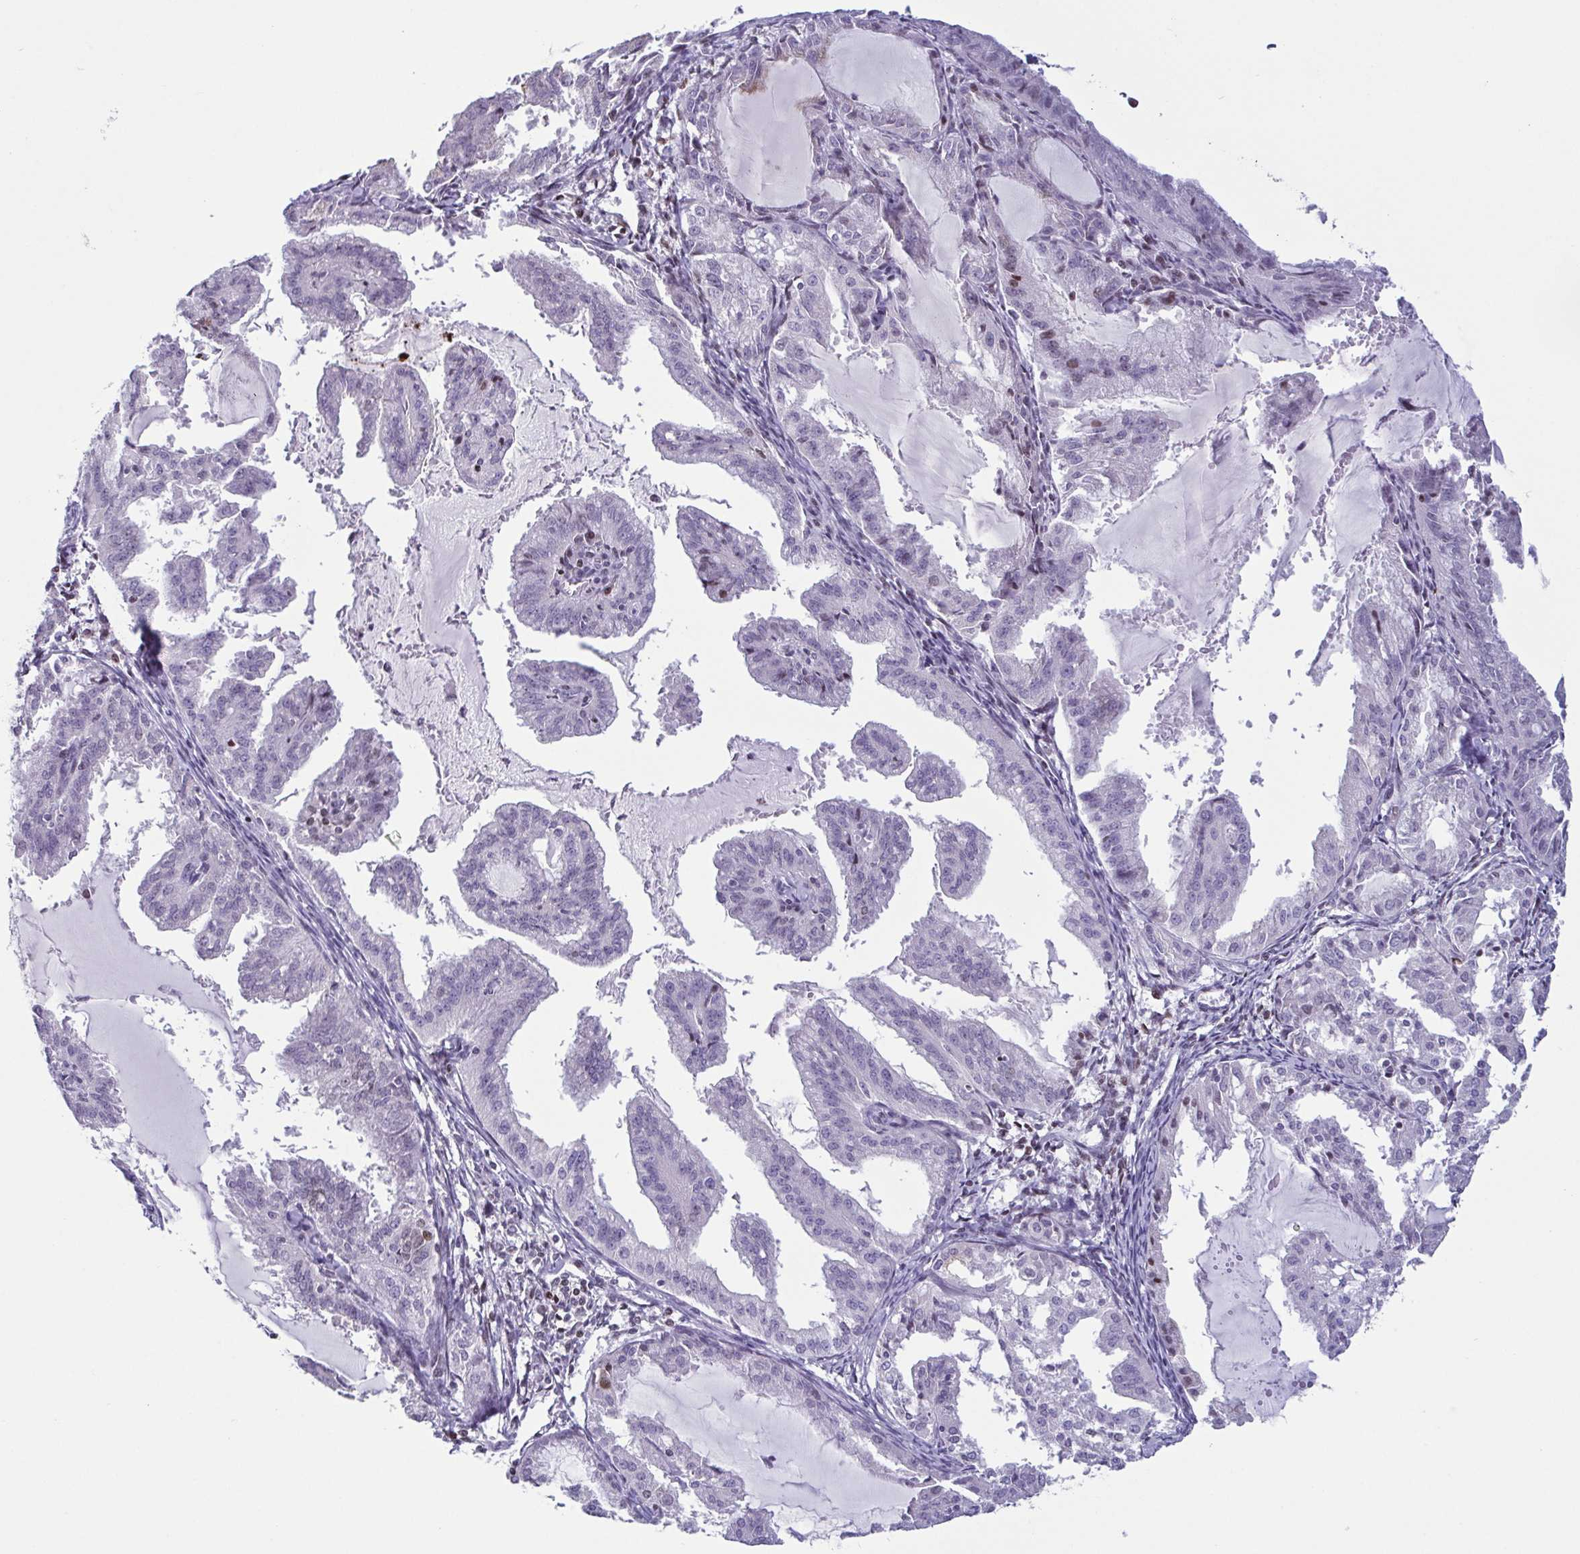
{"staining": {"intensity": "weak", "quantity": "<25%", "location": "nuclear"}, "tissue": "endometrial cancer", "cell_type": "Tumor cells", "image_type": "cancer", "snomed": [{"axis": "morphology", "description": "Adenocarcinoma, NOS"}, {"axis": "topography", "description": "Endometrium"}], "caption": "High power microscopy histopathology image of an immunohistochemistry photomicrograph of endometrial adenocarcinoma, revealing no significant positivity in tumor cells.", "gene": "IRF1", "patient": {"sex": "female", "age": 70}}